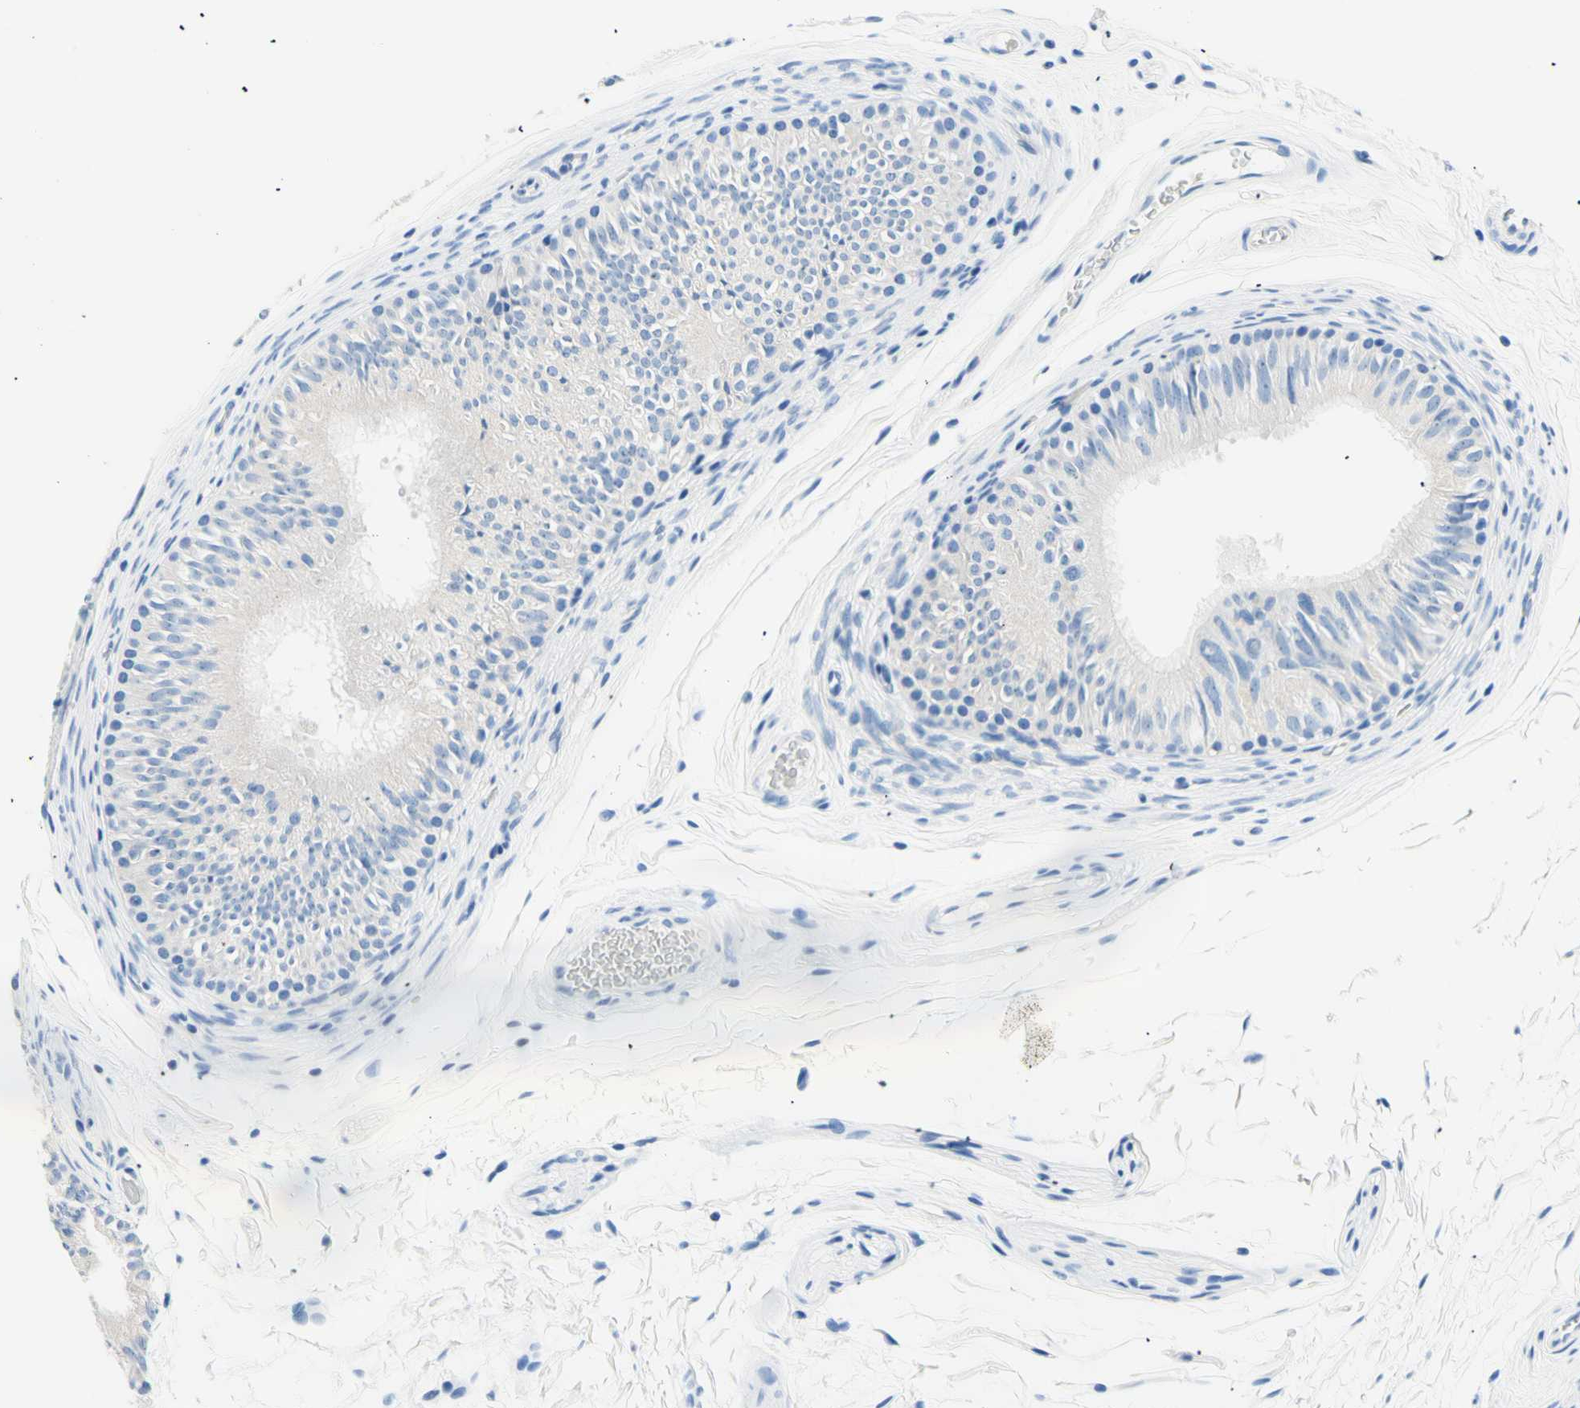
{"staining": {"intensity": "negative", "quantity": "none", "location": "none"}, "tissue": "epididymis", "cell_type": "Glandular cells", "image_type": "normal", "snomed": [{"axis": "morphology", "description": "Normal tissue, NOS"}, {"axis": "topography", "description": "Epididymis"}], "caption": "A high-resolution image shows immunohistochemistry staining of unremarkable epididymis, which demonstrates no significant staining in glandular cells.", "gene": "HPCA", "patient": {"sex": "male", "age": 36}}